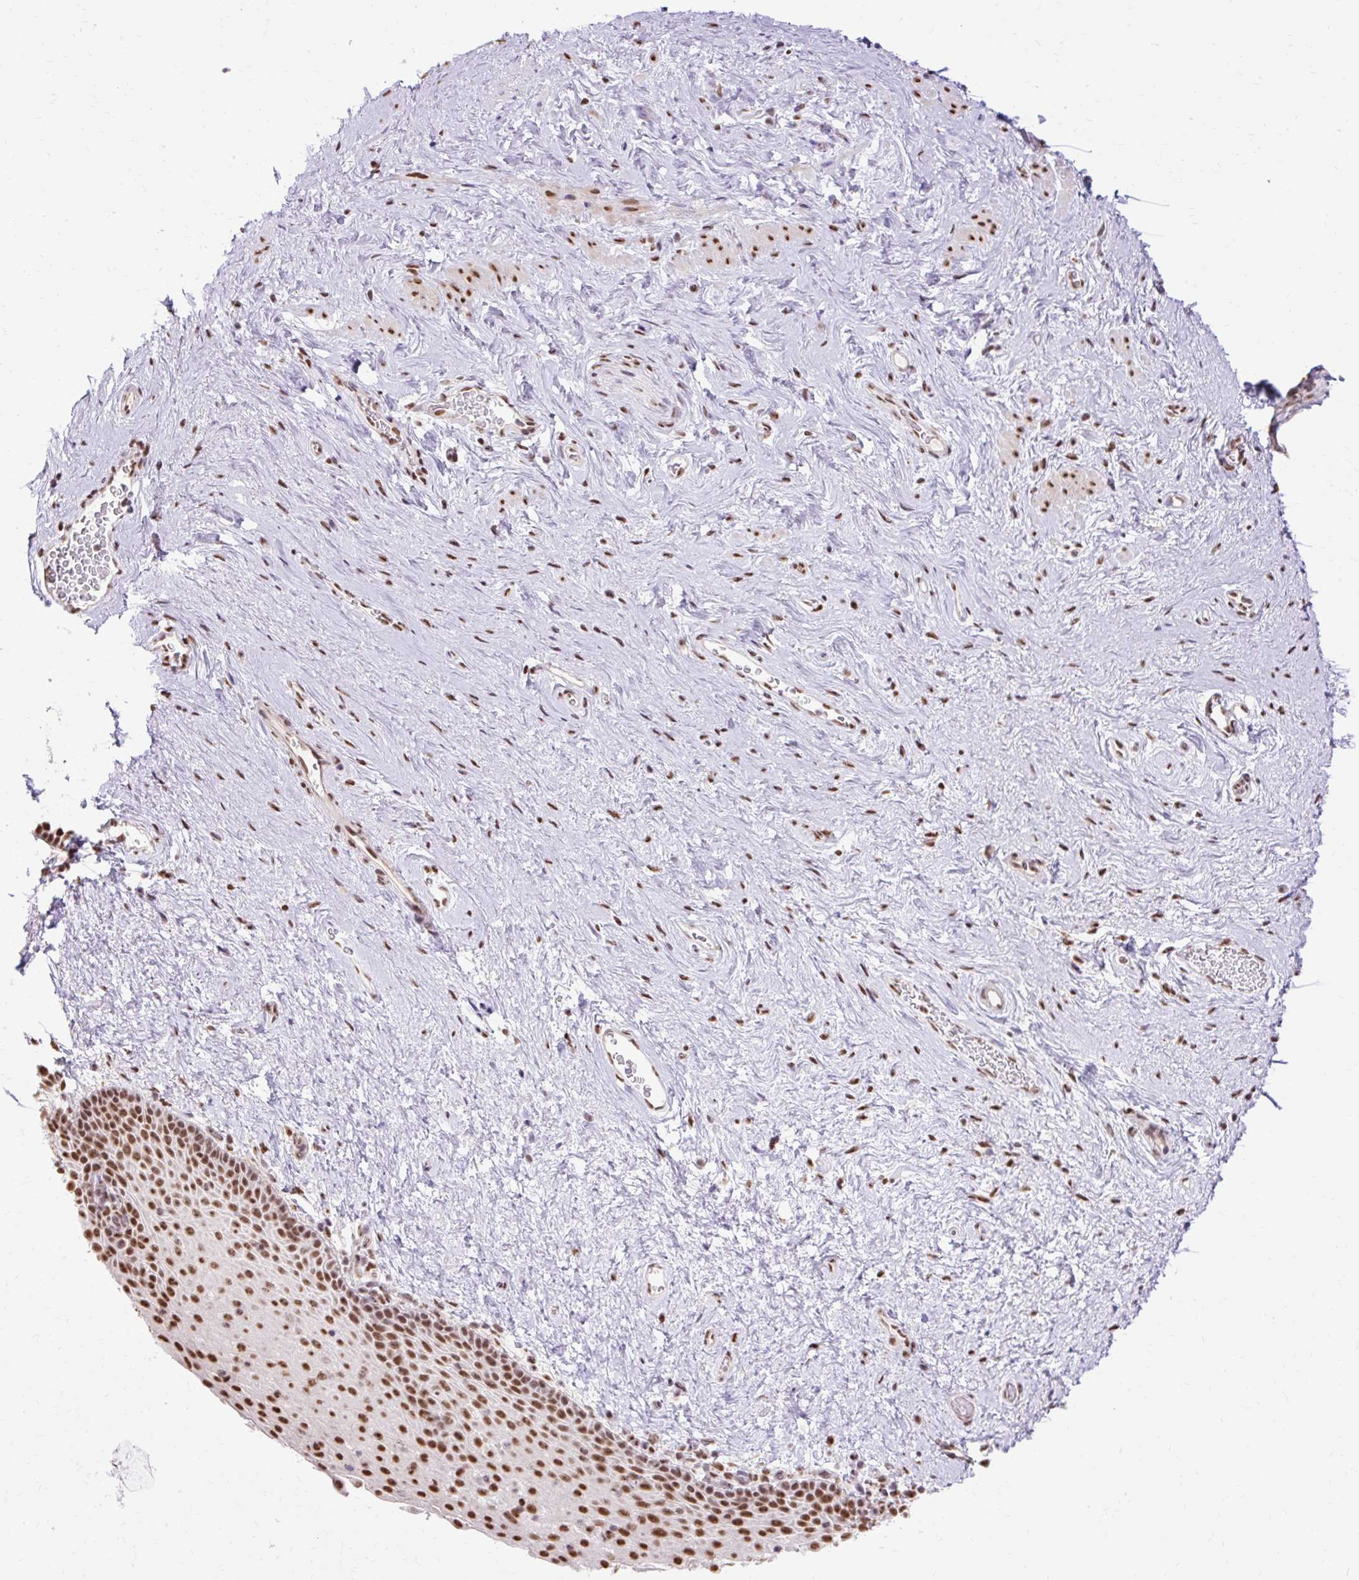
{"staining": {"intensity": "strong", "quantity": ">75%", "location": "nuclear"}, "tissue": "vagina", "cell_type": "Squamous epithelial cells", "image_type": "normal", "snomed": [{"axis": "morphology", "description": "Normal tissue, NOS"}, {"axis": "topography", "description": "Vagina"}], "caption": "Squamous epithelial cells display high levels of strong nuclear positivity in approximately >75% of cells in normal human vagina. The staining is performed using DAB brown chromogen to label protein expression. The nuclei are counter-stained blue using hematoxylin.", "gene": "ENSG00000261832", "patient": {"sex": "female", "age": 61}}